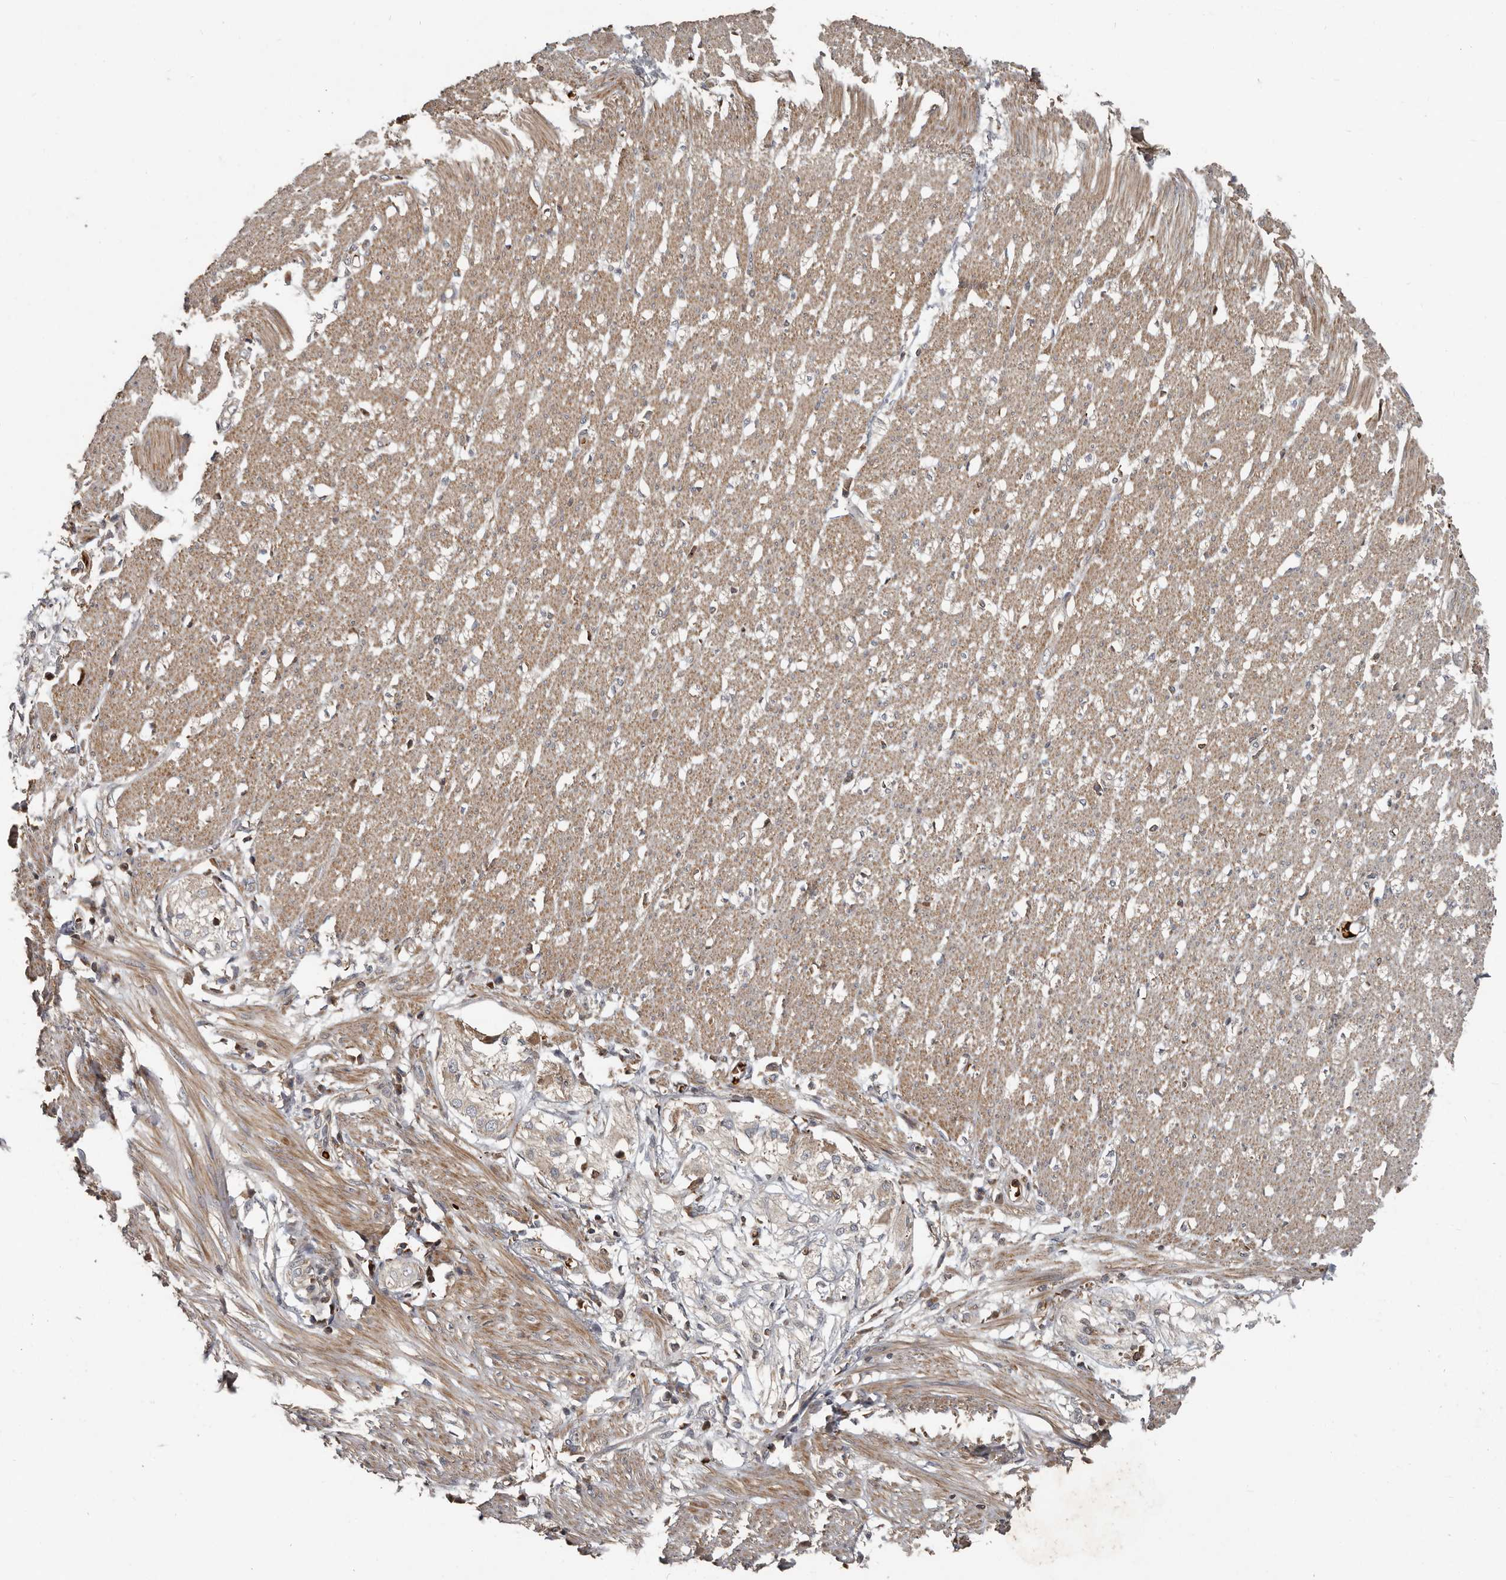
{"staining": {"intensity": "moderate", "quantity": ">75%", "location": "cytoplasmic/membranous"}, "tissue": "smooth muscle", "cell_type": "Smooth muscle cells", "image_type": "normal", "snomed": [{"axis": "morphology", "description": "Normal tissue, NOS"}, {"axis": "morphology", "description": "Adenocarcinoma, NOS"}, {"axis": "topography", "description": "Colon"}, {"axis": "topography", "description": "Peripheral nerve tissue"}], "caption": "Immunohistochemistry micrograph of normal smooth muscle stained for a protein (brown), which displays medium levels of moderate cytoplasmic/membranous positivity in about >75% of smooth muscle cells.", "gene": "FBXO31", "patient": {"sex": "male", "age": 14}}